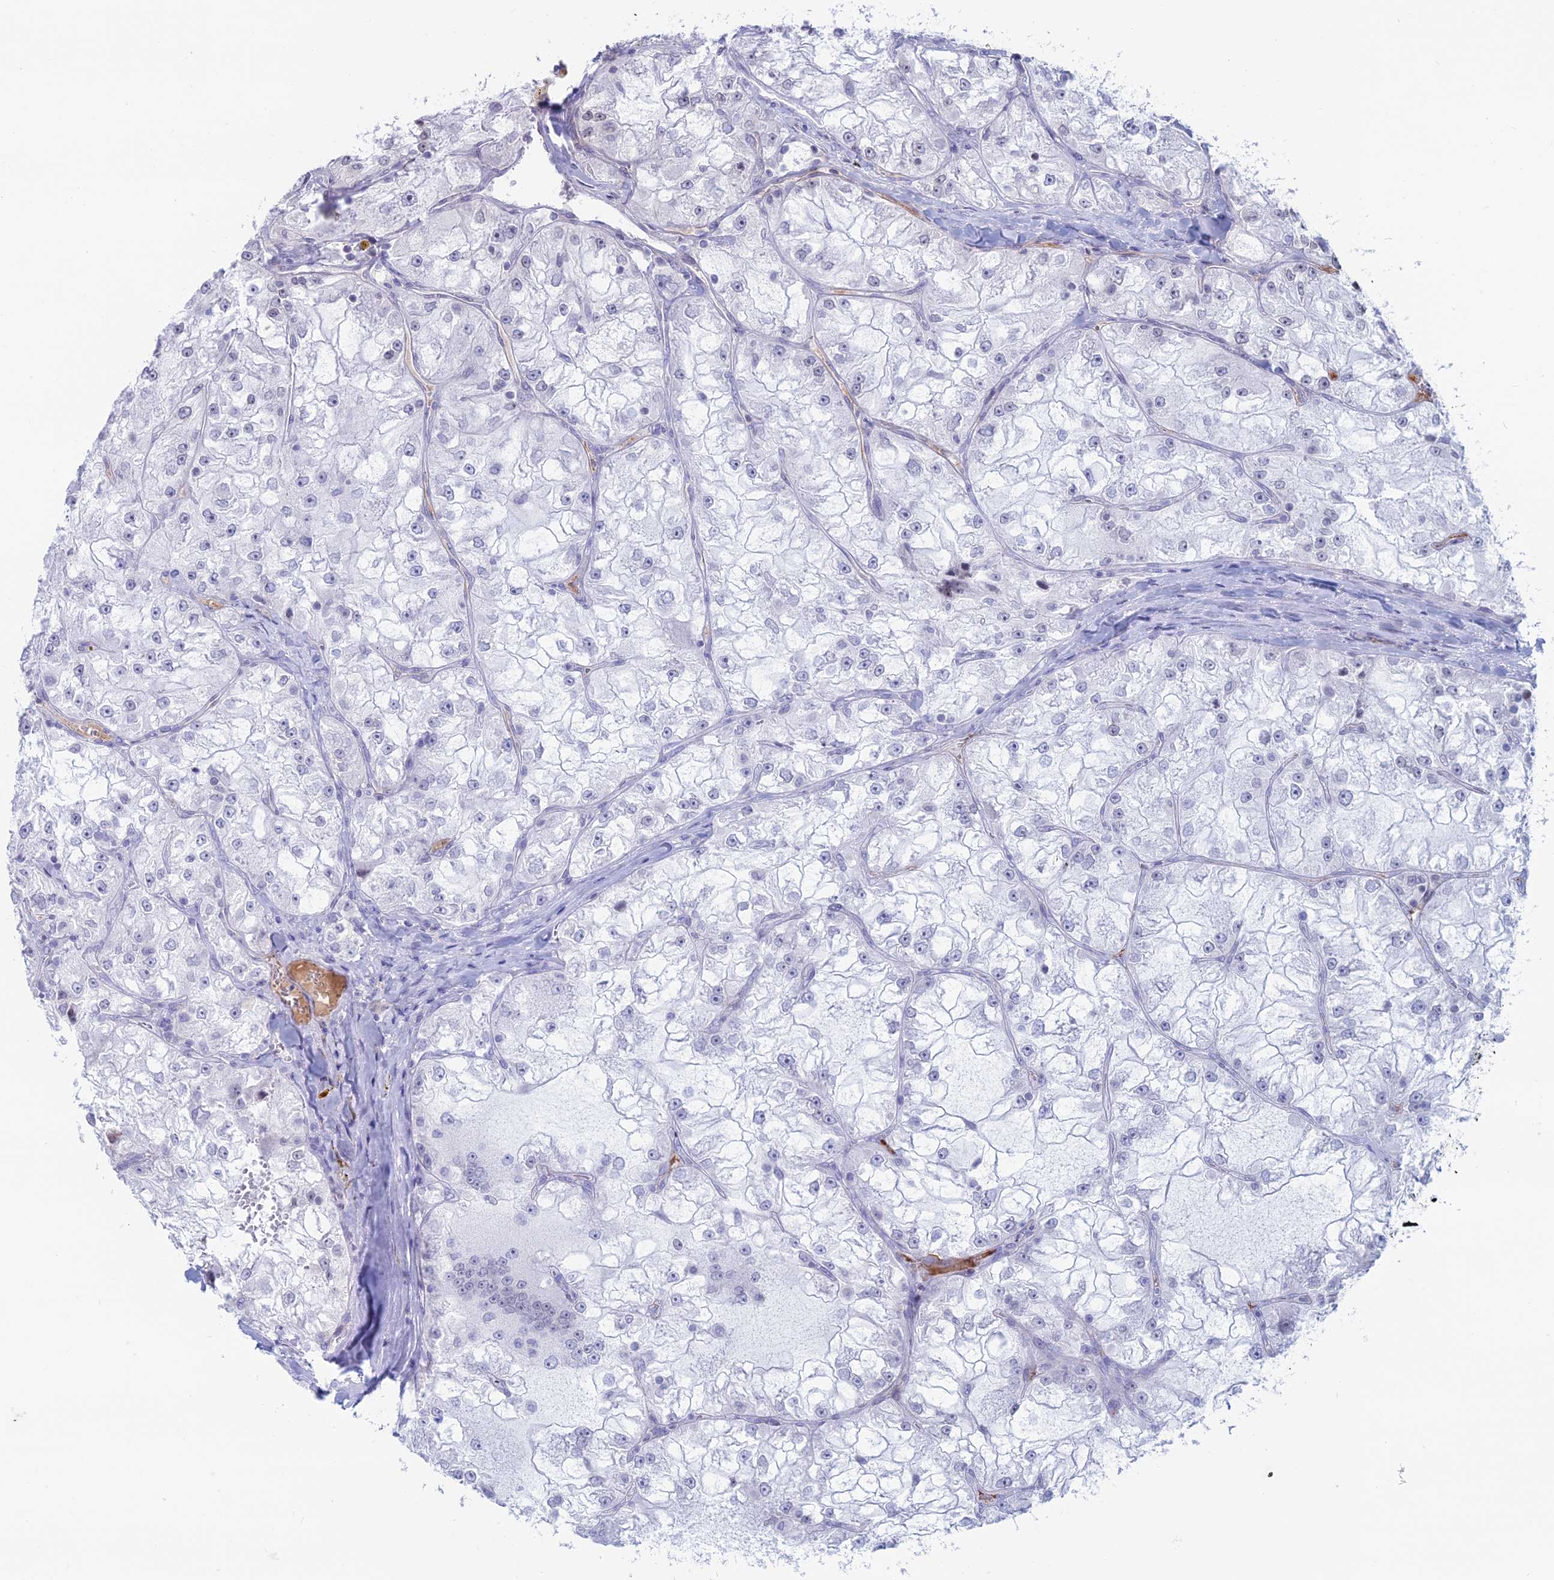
{"staining": {"intensity": "negative", "quantity": "none", "location": "none"}, "tissue": "renal cancer", "cell_type": "Tumor cells", "image_type": "cancer", "snomed": [{"axis": "morphology", "description": "Adenocarcinoma, NOS"}, {"axis": "topography", "description": "Kidney"}], "caption": "The histopathology image displays no significant positivity in tumor cells of renal adenocarcinoma.", "gene": "CERS6", "patient": {"sex": "female", "age": 72}}